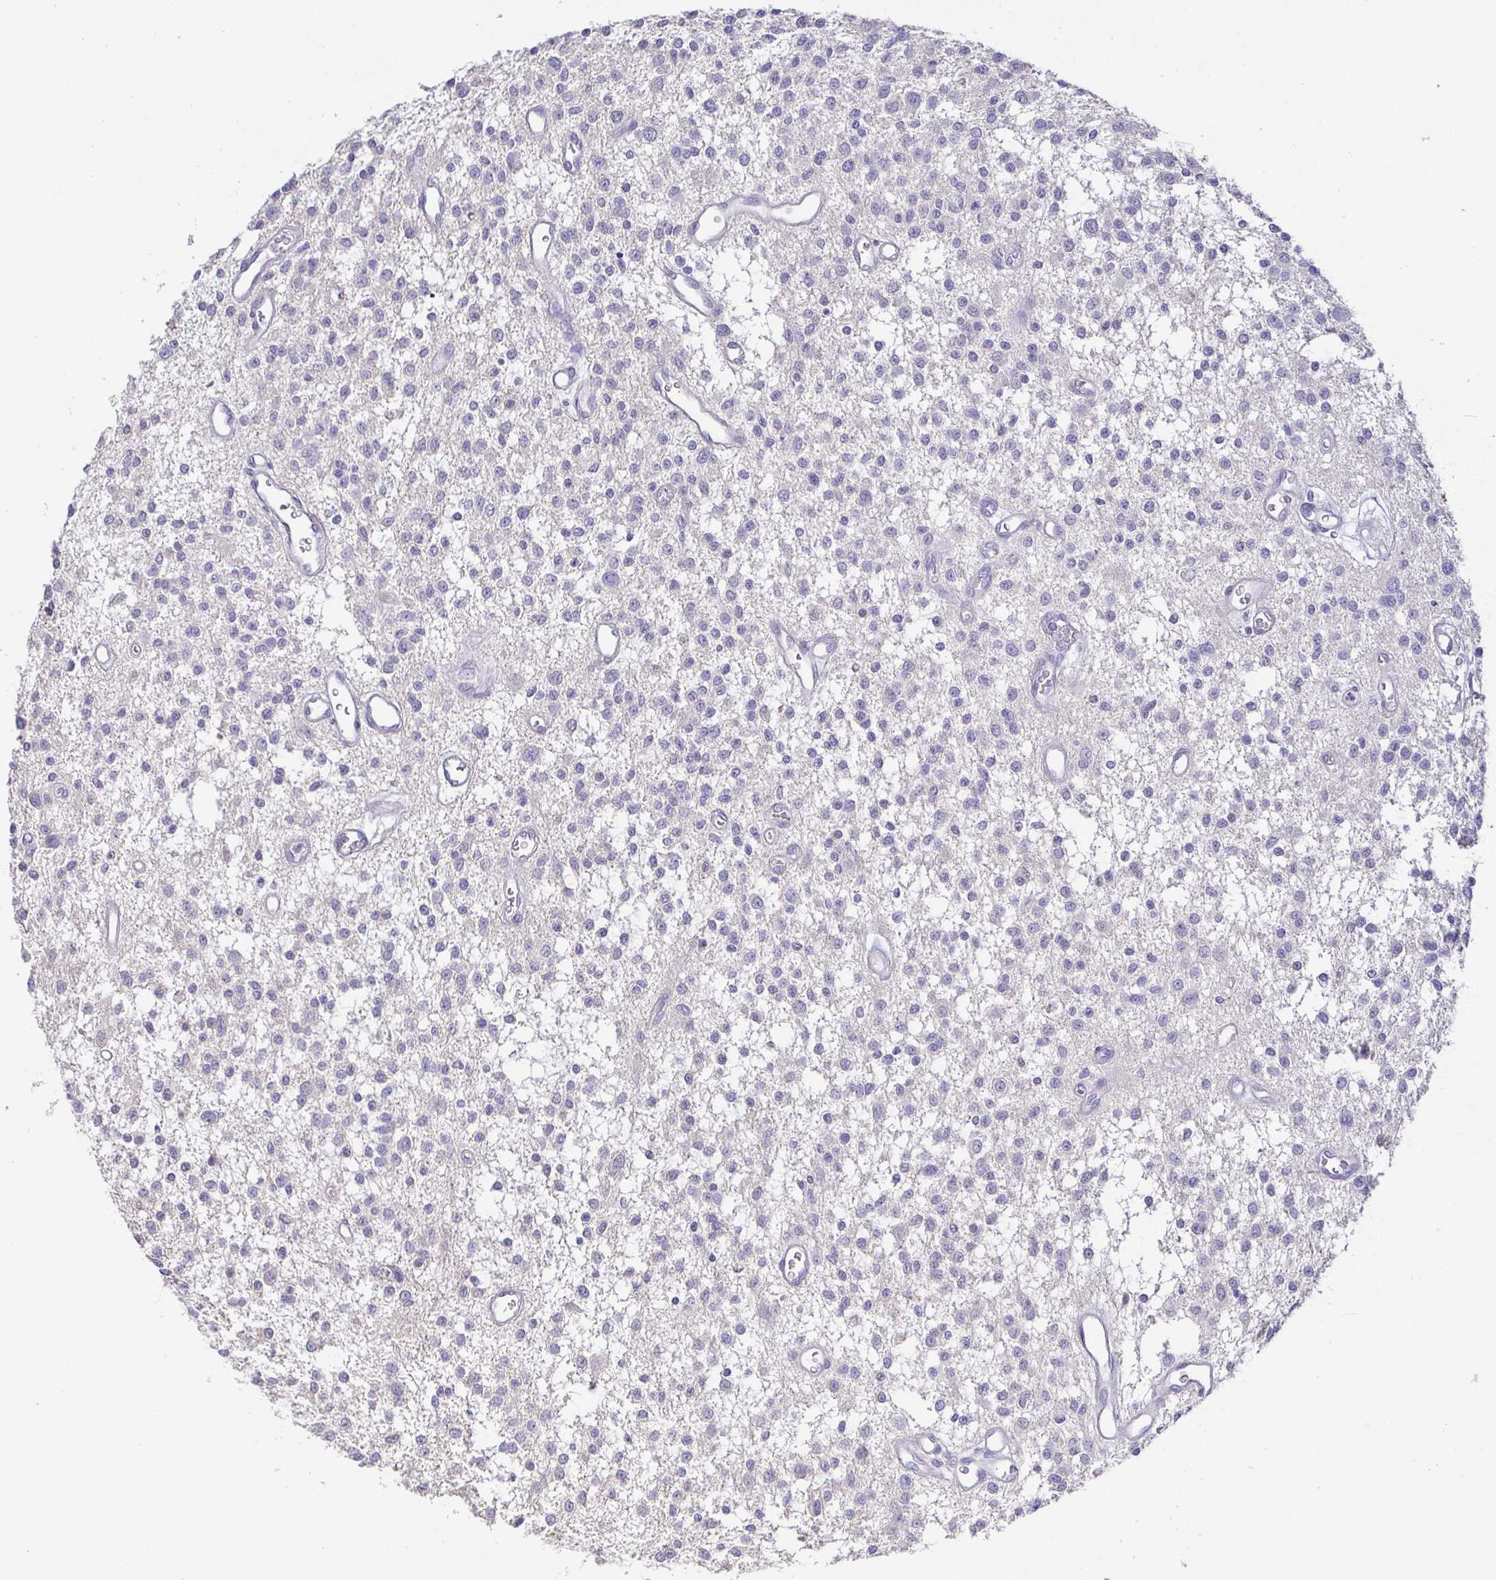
{"staining": {"intensity": "negative", "quantity": "none", "location": "none"}, "tissue": "glioma", "cell_type": "Tumor cells", "image_type": "cancer", "snomed": [{"axis": "morphology", "description": "Glioma, malignant, Low grade"}, {"axis": "topography", "description": "Brain"}], "caption": "The immunohistochemistry image has no significant positivity in tumor cells of malignant glioma (low-grade) tissue.", "gene": "PKDREJ", "patient": {"sex": "male", "age": 43}}